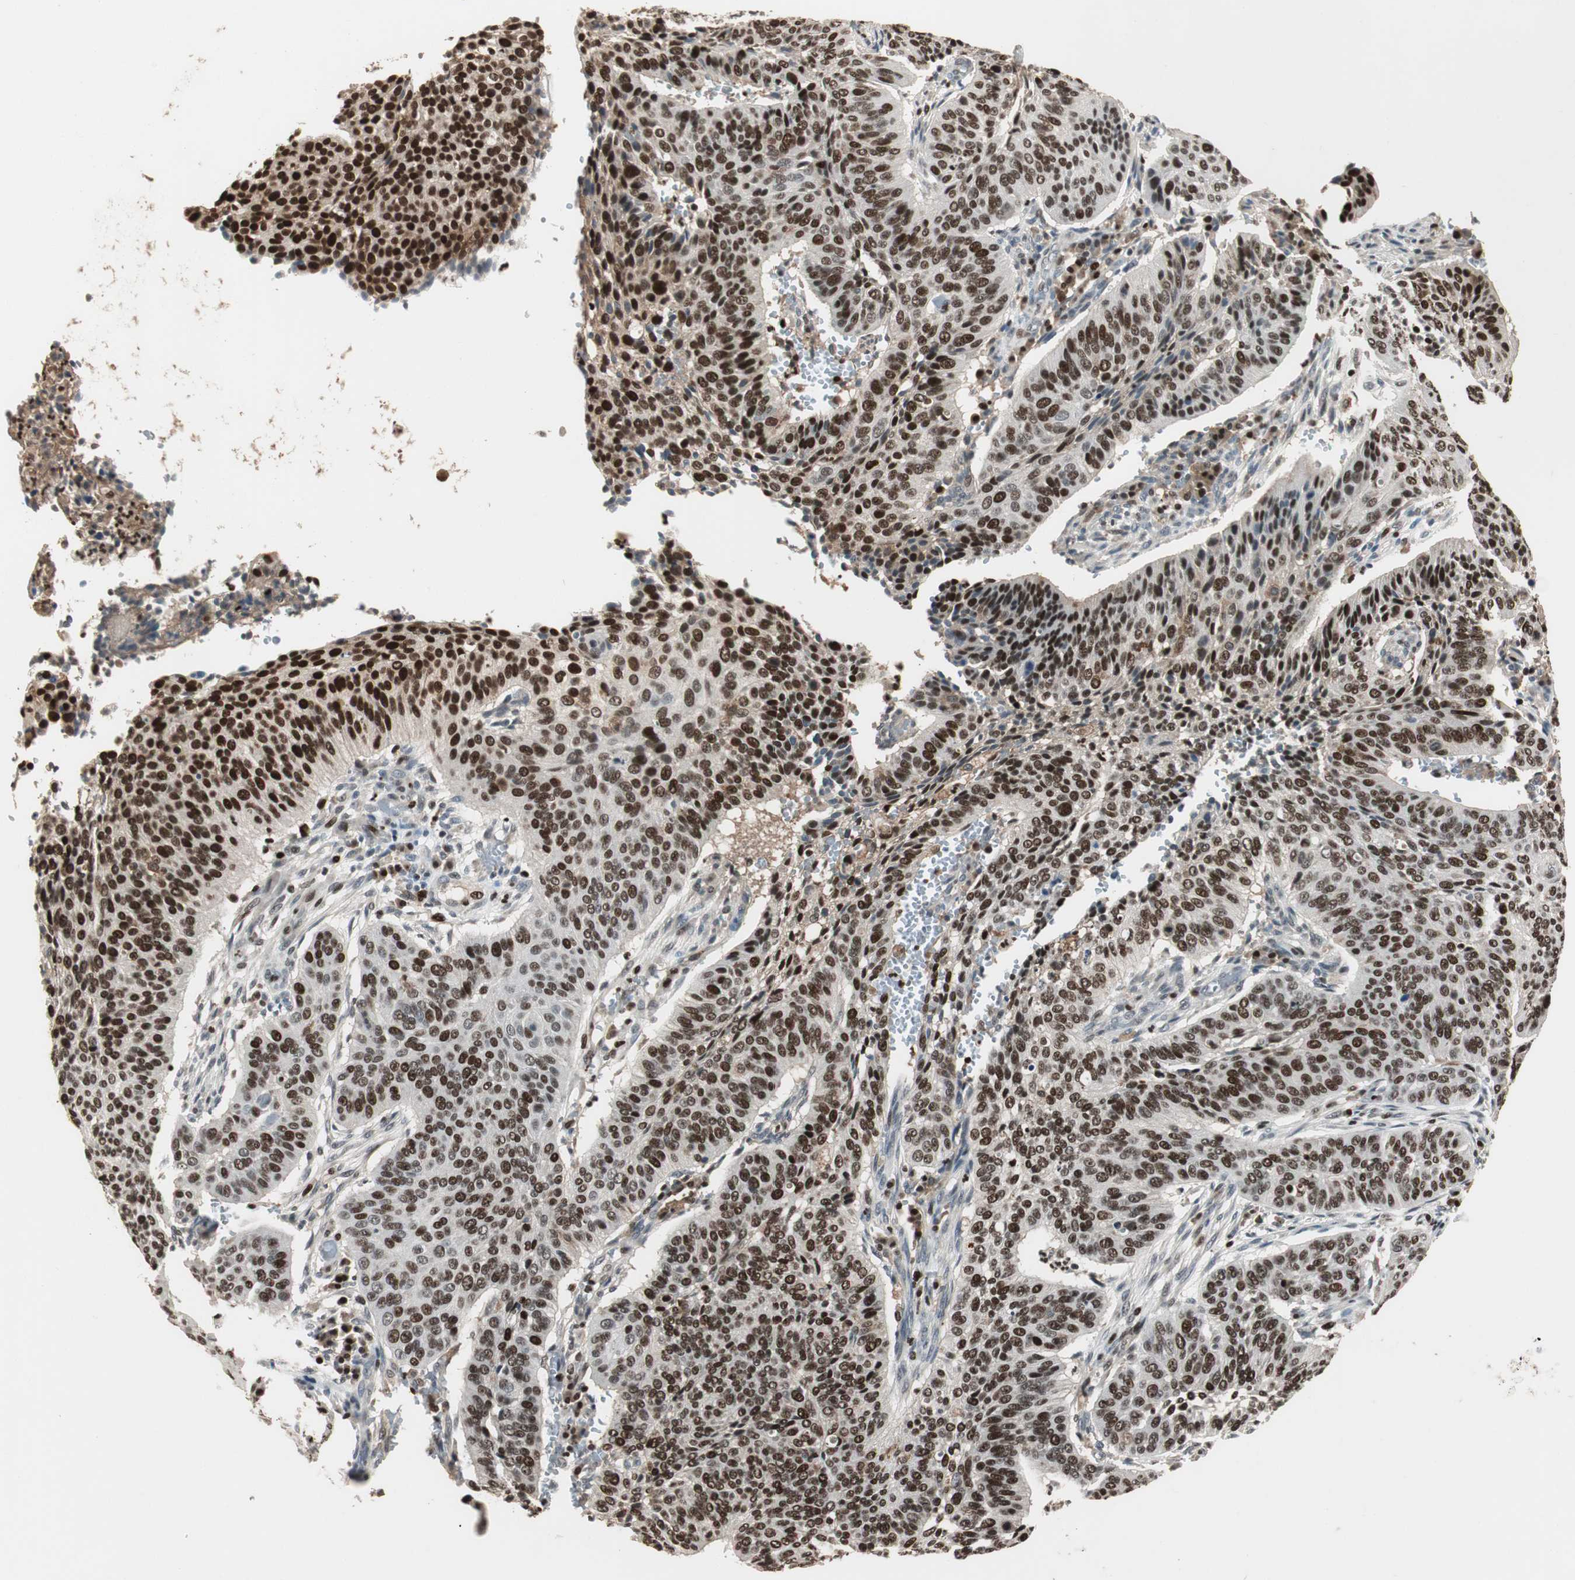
{"staining": {"intensity": "strong", "quantity": ">75%", "location": "nuclear"}, "tissue": "cervical cancer", "cell_type": "Tumor cells", "image_type": "cancer", "snomed": [{"axis": "morphology", "description": "Squamous cell carcinoma, NOS"}, {"axis": "topography", "description": "Cervix"}], "caption": "A brown stain highlights strong nuclear staining of a protein in squamous cell carcinoma (cervical) tumor cells. (Brightfield microscopy of DAB IHC at high magnification).", "gene": "FEN1", "patient": {"sex": "female", "age": 39}}